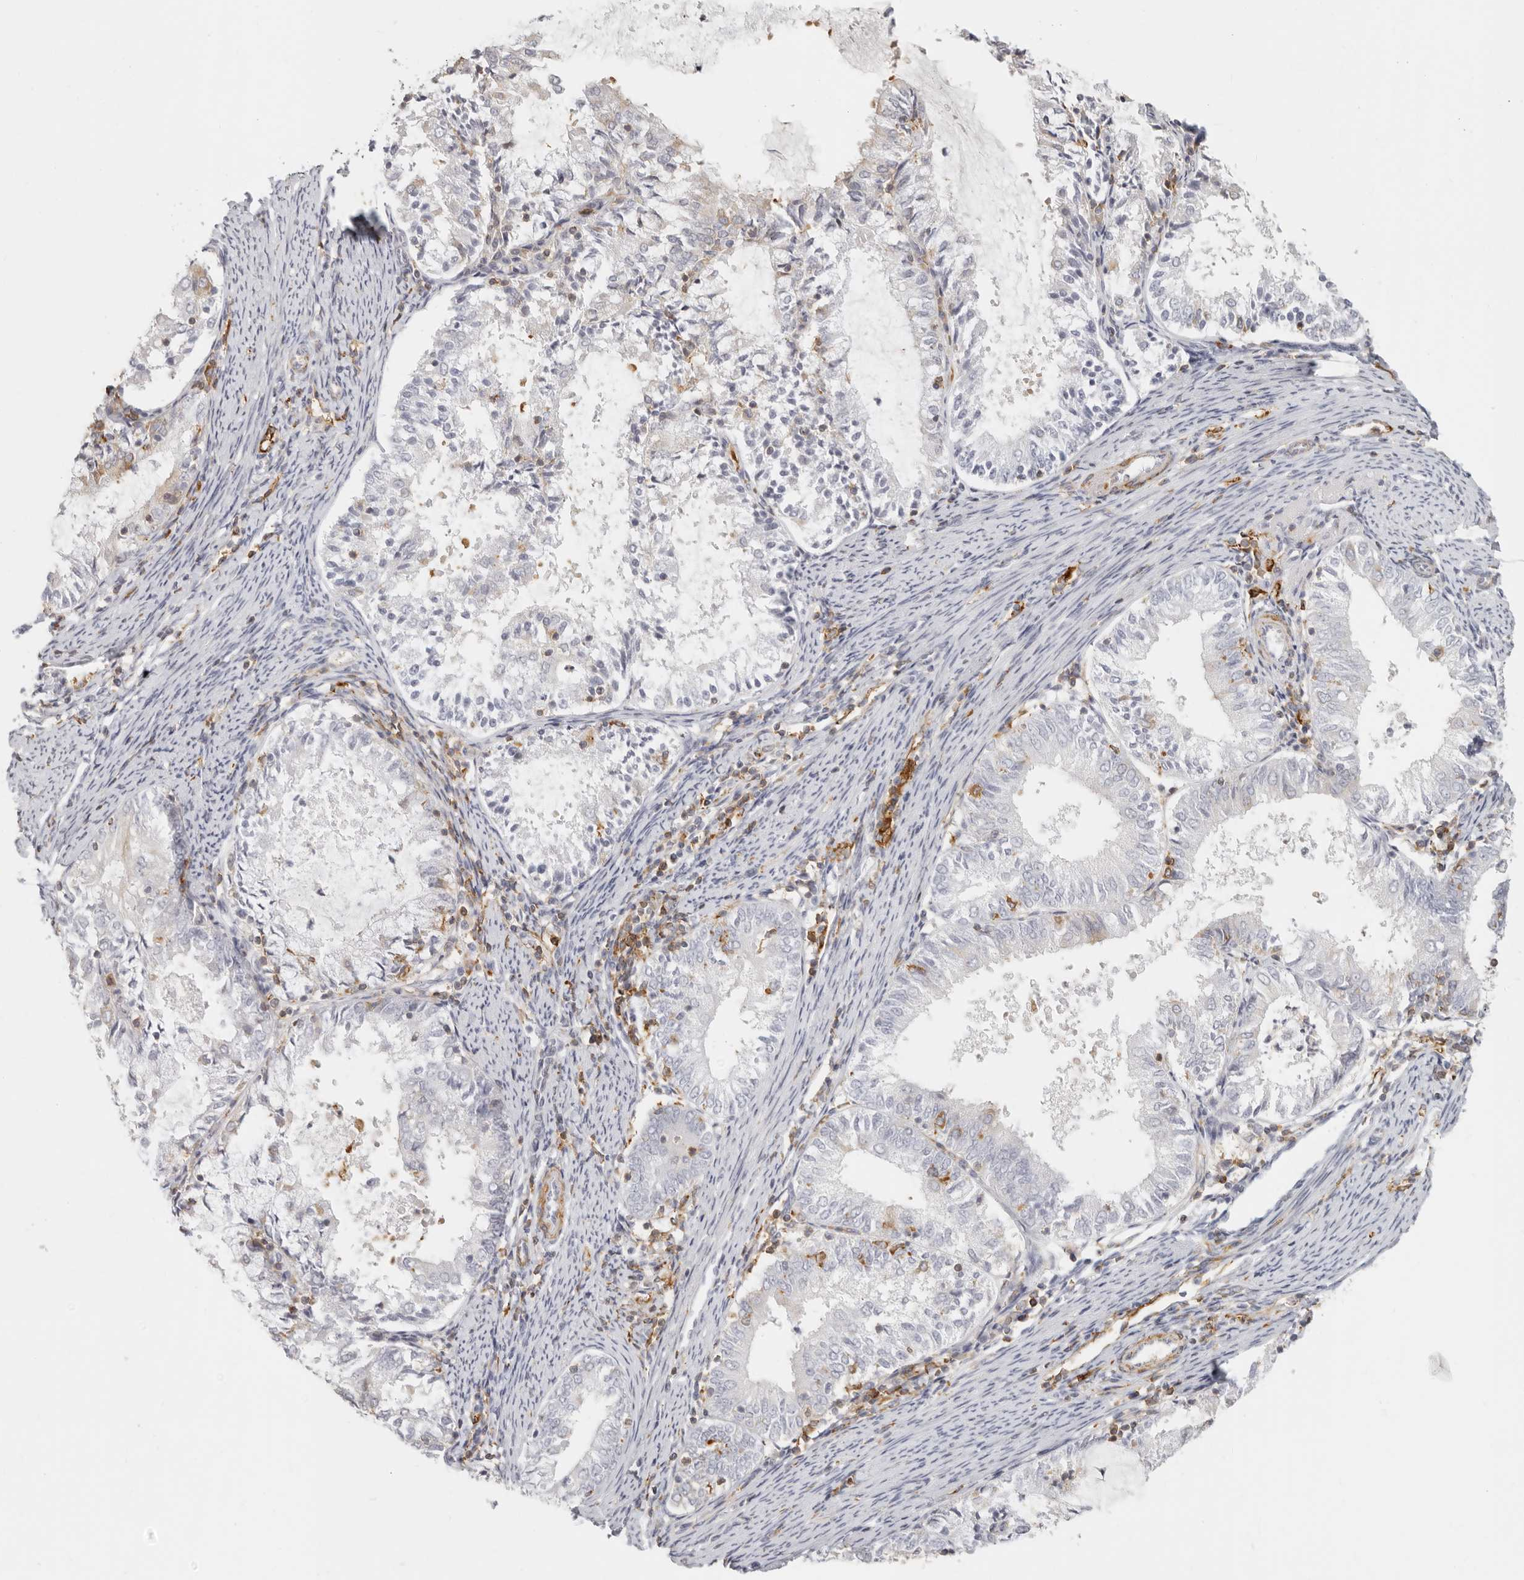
{"staining": {"intensity": "negative", "quantity": "none", "location": "none"}, "tissue": "endometrial cancer", "cell_type": "Tumor cells", "image_type": "cancer", "snomed": [{"axis": "morphology", "description": "Adenocarcinoma, NOS"}, {"axis": "topography", "description": "Endometrium"}], "caption": "Tumor cells show no significant protein staining in endometrial cancer (adenocarcinoma).", "gene": "NIBAN1", "patient": {"sex": "female", "age": 57}}